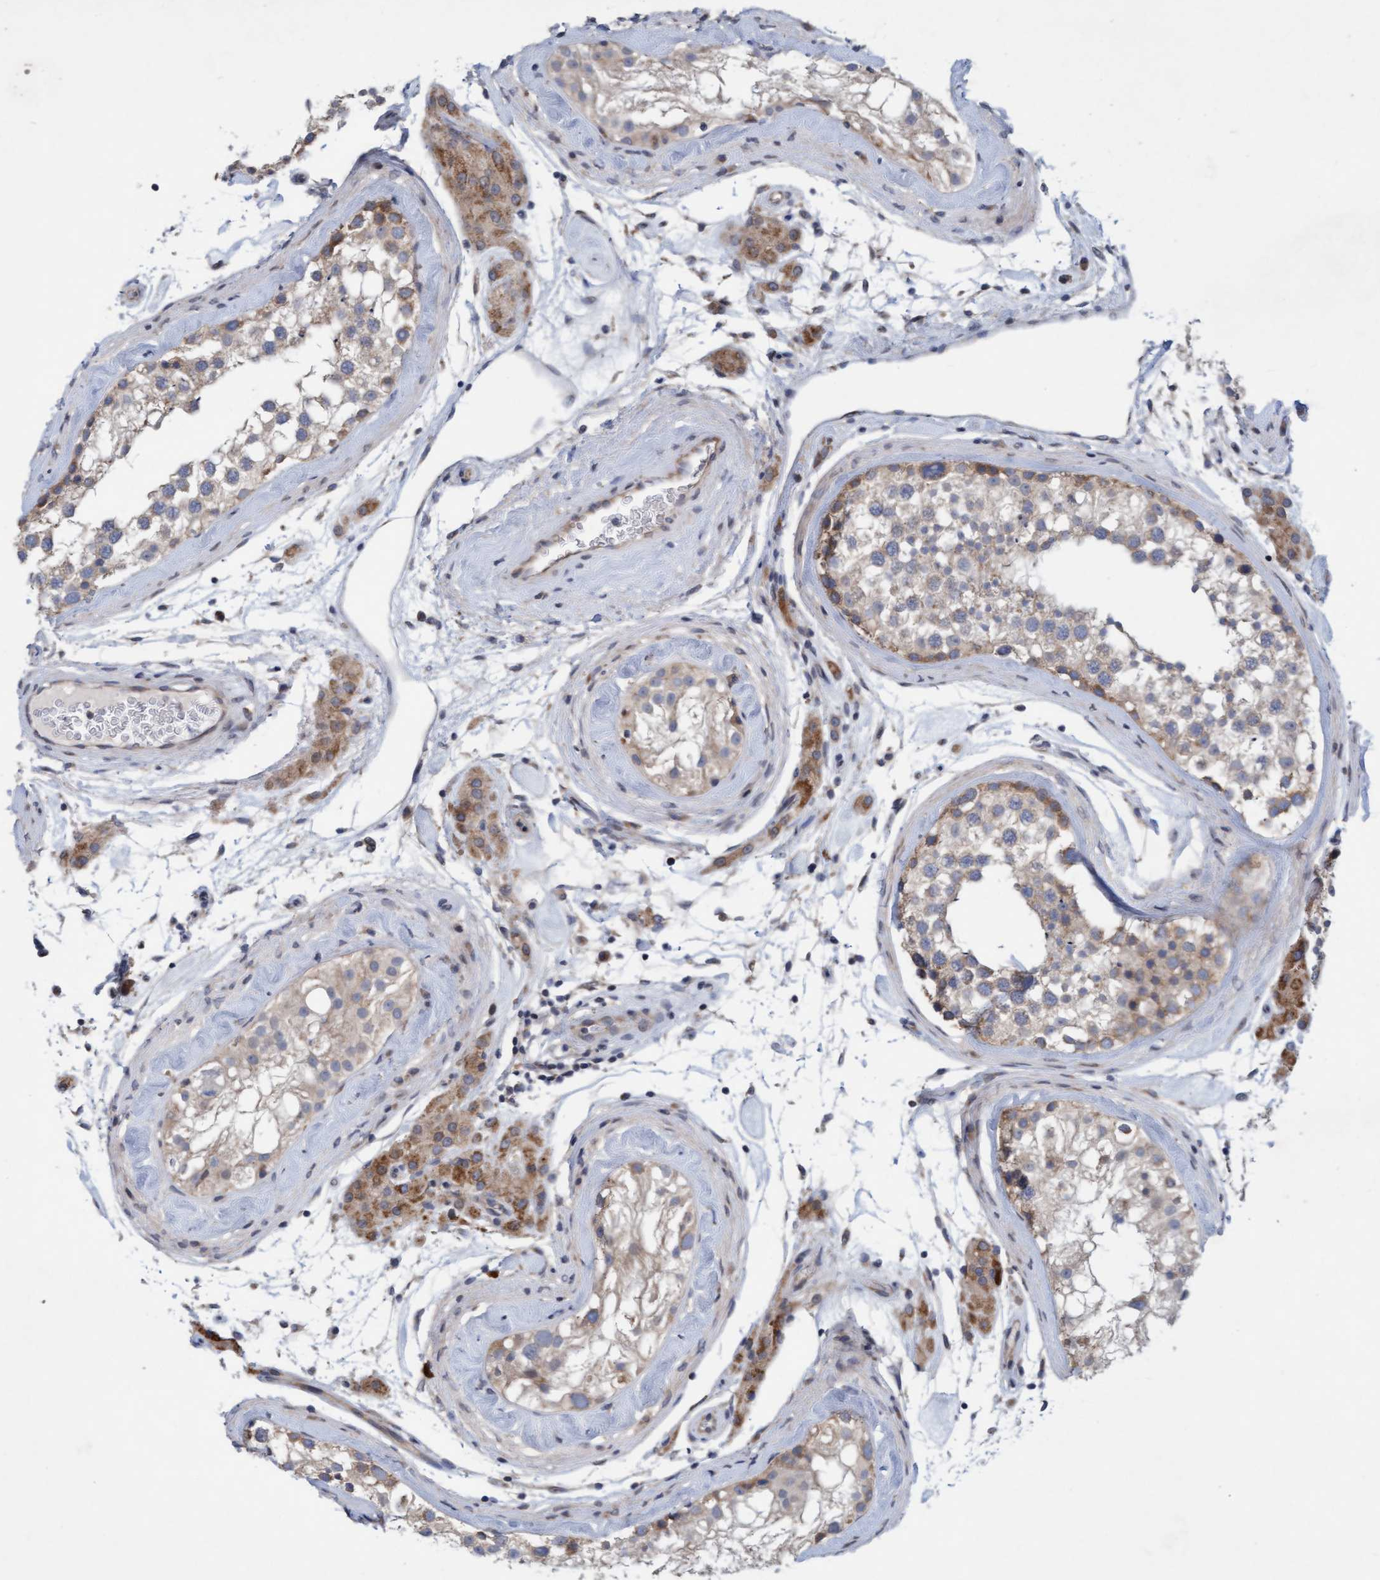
{"staining": {"intensity": "weak", "quantity": ">75%", "location": "cytoplasmic/membranous"}, "tissue": "testis", "cell_type": "Cells in seminiferous ducts", "image_type": "normal", "snomed": [{"axis": "morphology", "description": "Normal tissue, NOS"}, {"axis": "topography", "description": "Testis"}], "caption": "Protein expression by immunohistochemistry reveals weak cytoplasmic/membranous positivity in approximately >75% of cells in seminiferous ducts in benign testis. (DAB = brown stain, brightfield microscopy at high magnification).", "gene": "DDHD2", "patient": {"sex": "male", "age": 46}}